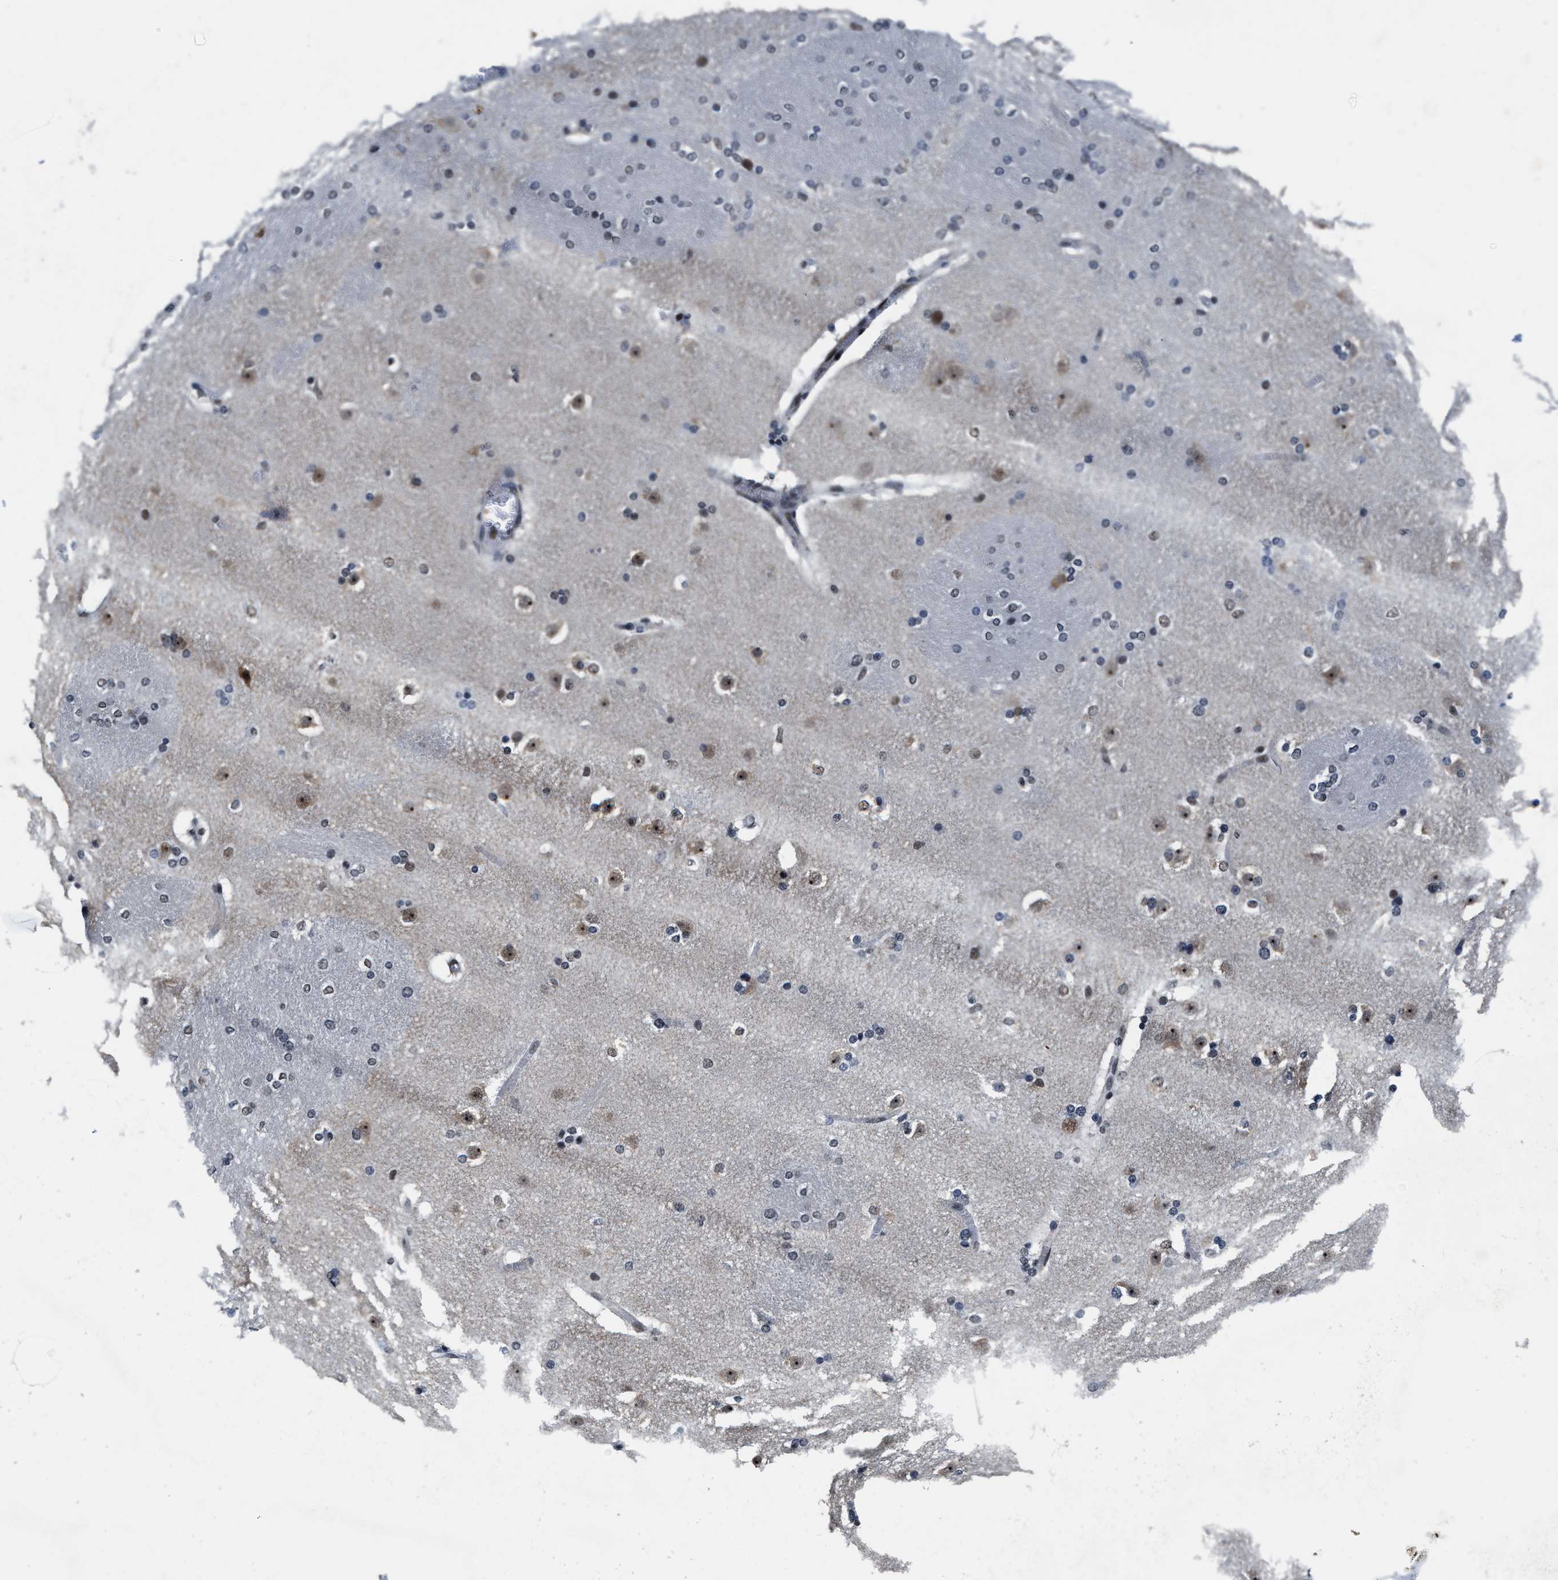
{"staining": {"intensity": "moderate", "quantity": "<25%", "location": "nuclear"}, "tissue": "caudate", "cell_type": "Glial cells", "image_type": "normal", "snomed": [{"axis": "morphology", "description": "Normal tissue, NOS"}, {"axis": "topography", "description": "Lateral ventricle wall"}], "caption": "Immunohistochemistry (IHC) staining of benign caudate, which displays low levels of moderate nuclear staining in approximately <25% of glial cells indicating moderate nuclear protein staining. The staining was performed using DAB (brown) for protein detection and nuclei were counterstained in hematoxylin (blue).", "gene": "SUPT16H", "patient": {"sex": "female", "age": 19}}